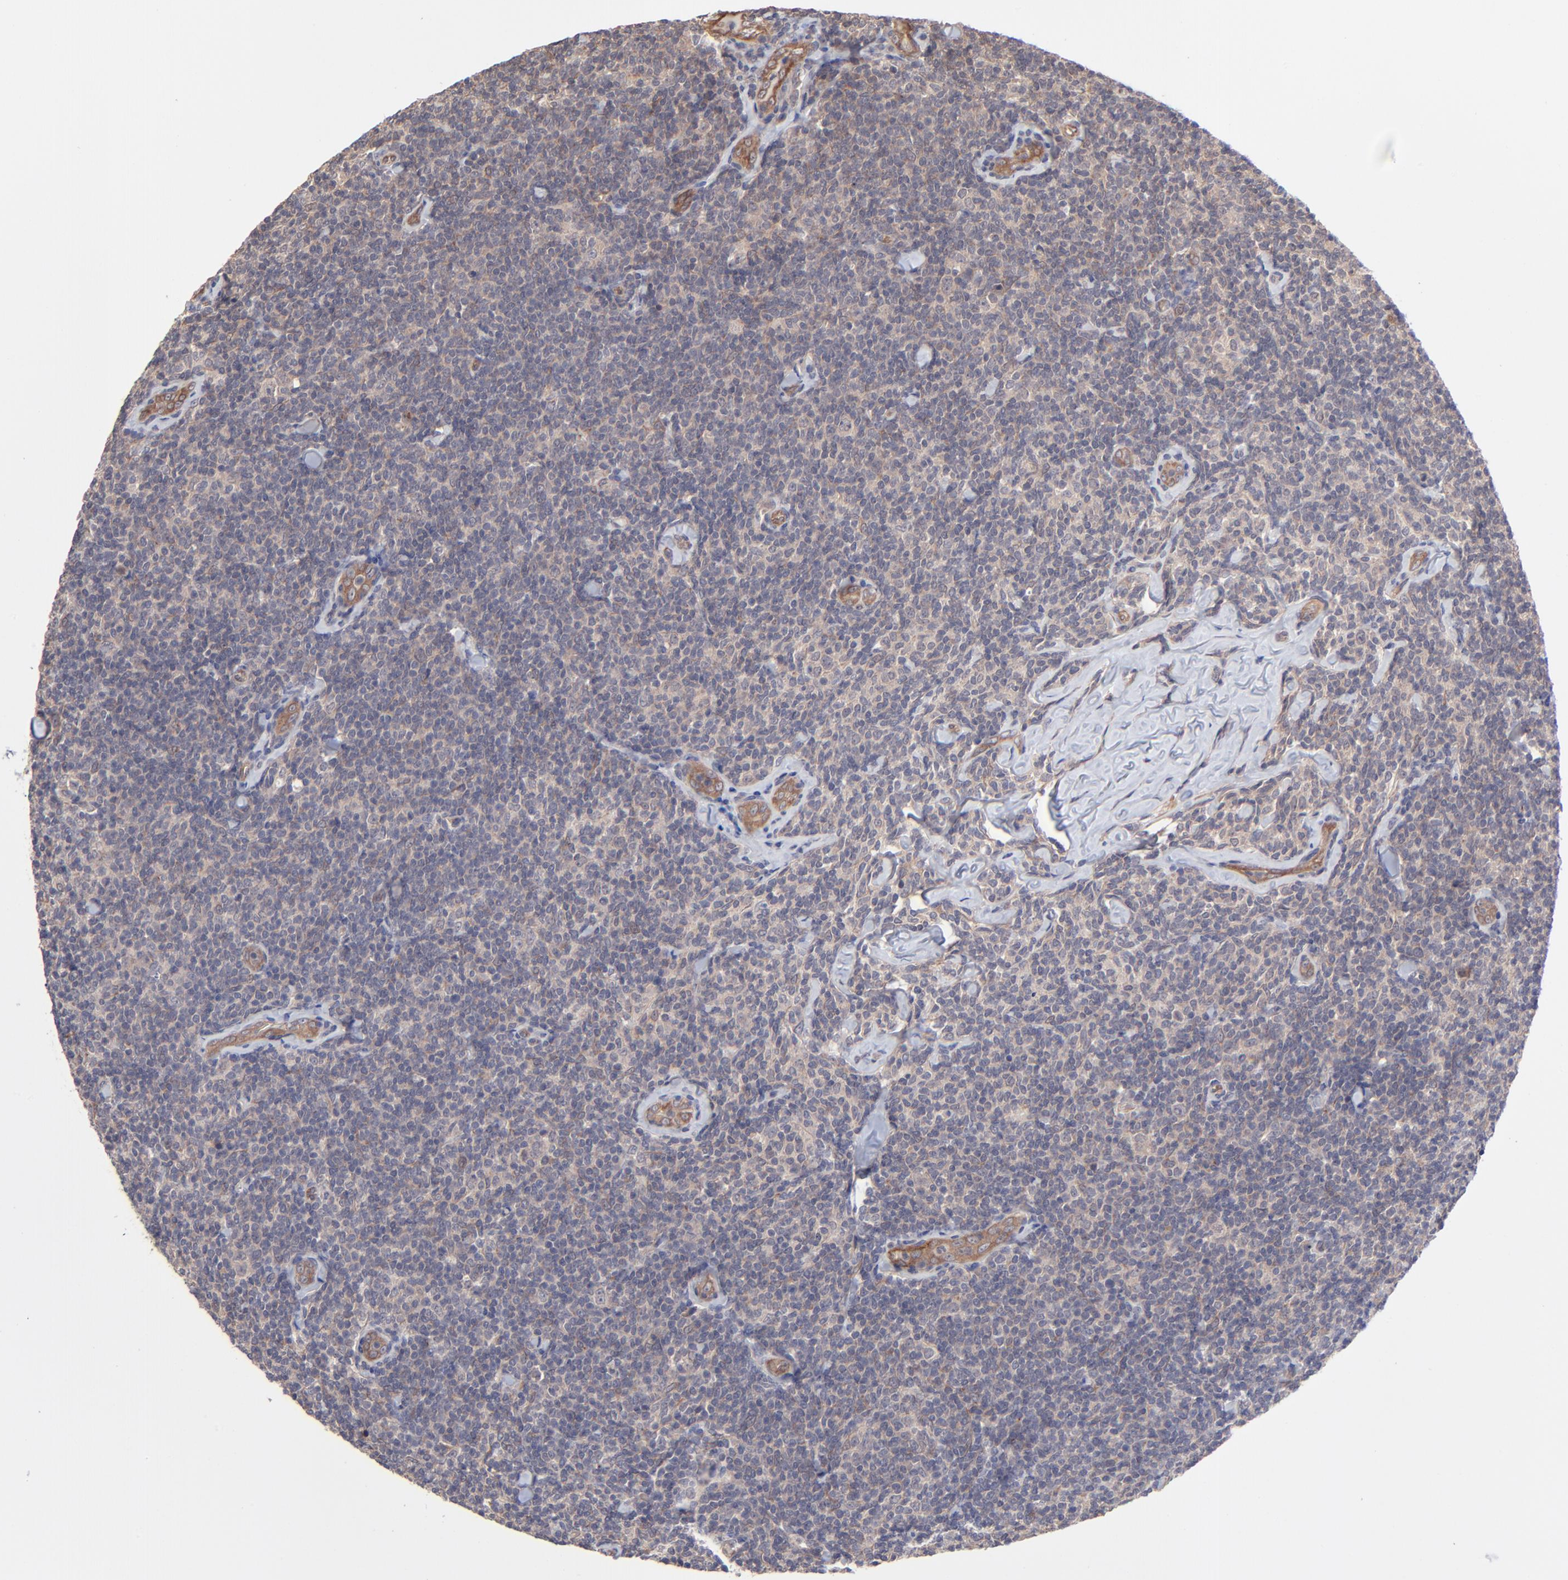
{"staining": {"intensity": "weak", "quantity": ">75%", "location": "cytoplasmic/membranous"}, "tissue": "lymphoma", "cell_type": "Tumor cells", "image_type": "cancer", "snomed": [{"axis": "morphology", "description": "Malignant lymphoma, non-Hodgkin's type, Low grade"}, {"axis": "topography", "description": "Lymph node"}], "caption": "Weak cytoplasmic/membranous expression is present in about >75% of tumor cells in lymphoma. The protein is shown in brown color, while the nuclei are stained blue.", "gene": "ZNF780B", "patient": {"sex": "female", "age": 56}}